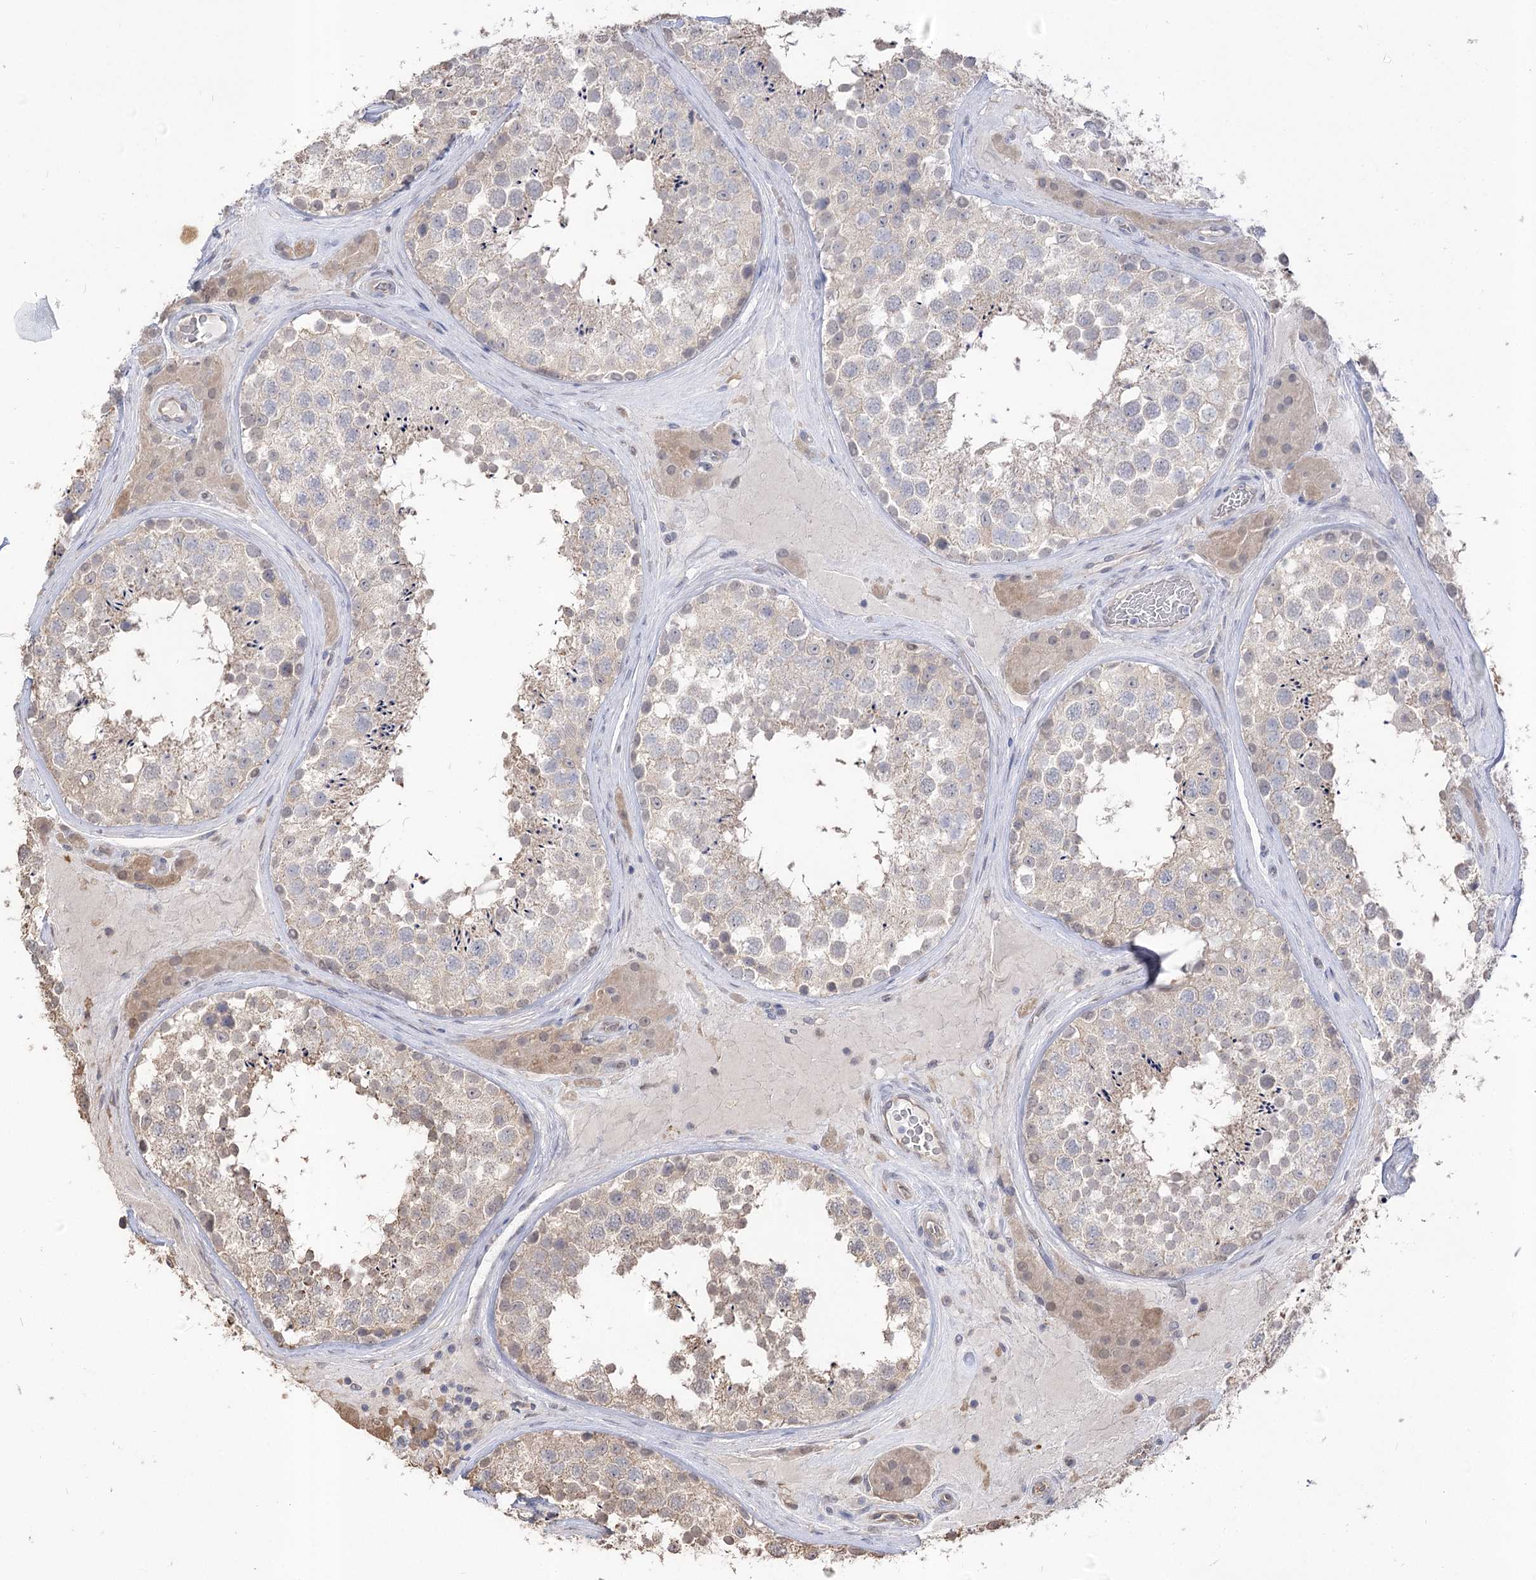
{"staining": {"intensity": "weak", "quantity": "25%-75%", "location": "cytoplasmic/membranous"}, "tissue": "testis", "cell_type": "Cells in seminiferous ducts", "image_type": "normal", "snomed": [{"axis": "morphology", "description": "Normal tissue, NOS"}, {"axis": "topography", "description": "Testis"}], "caption": "Brown immunohistochemical staining in unremarkable human testis displays weak cytoplasmic/membranous staining in approximately 25%-75% of cells in seminiferous ducts.", "gene": "R3HDM2", "patient": {"sex": "male", "age": 46}}